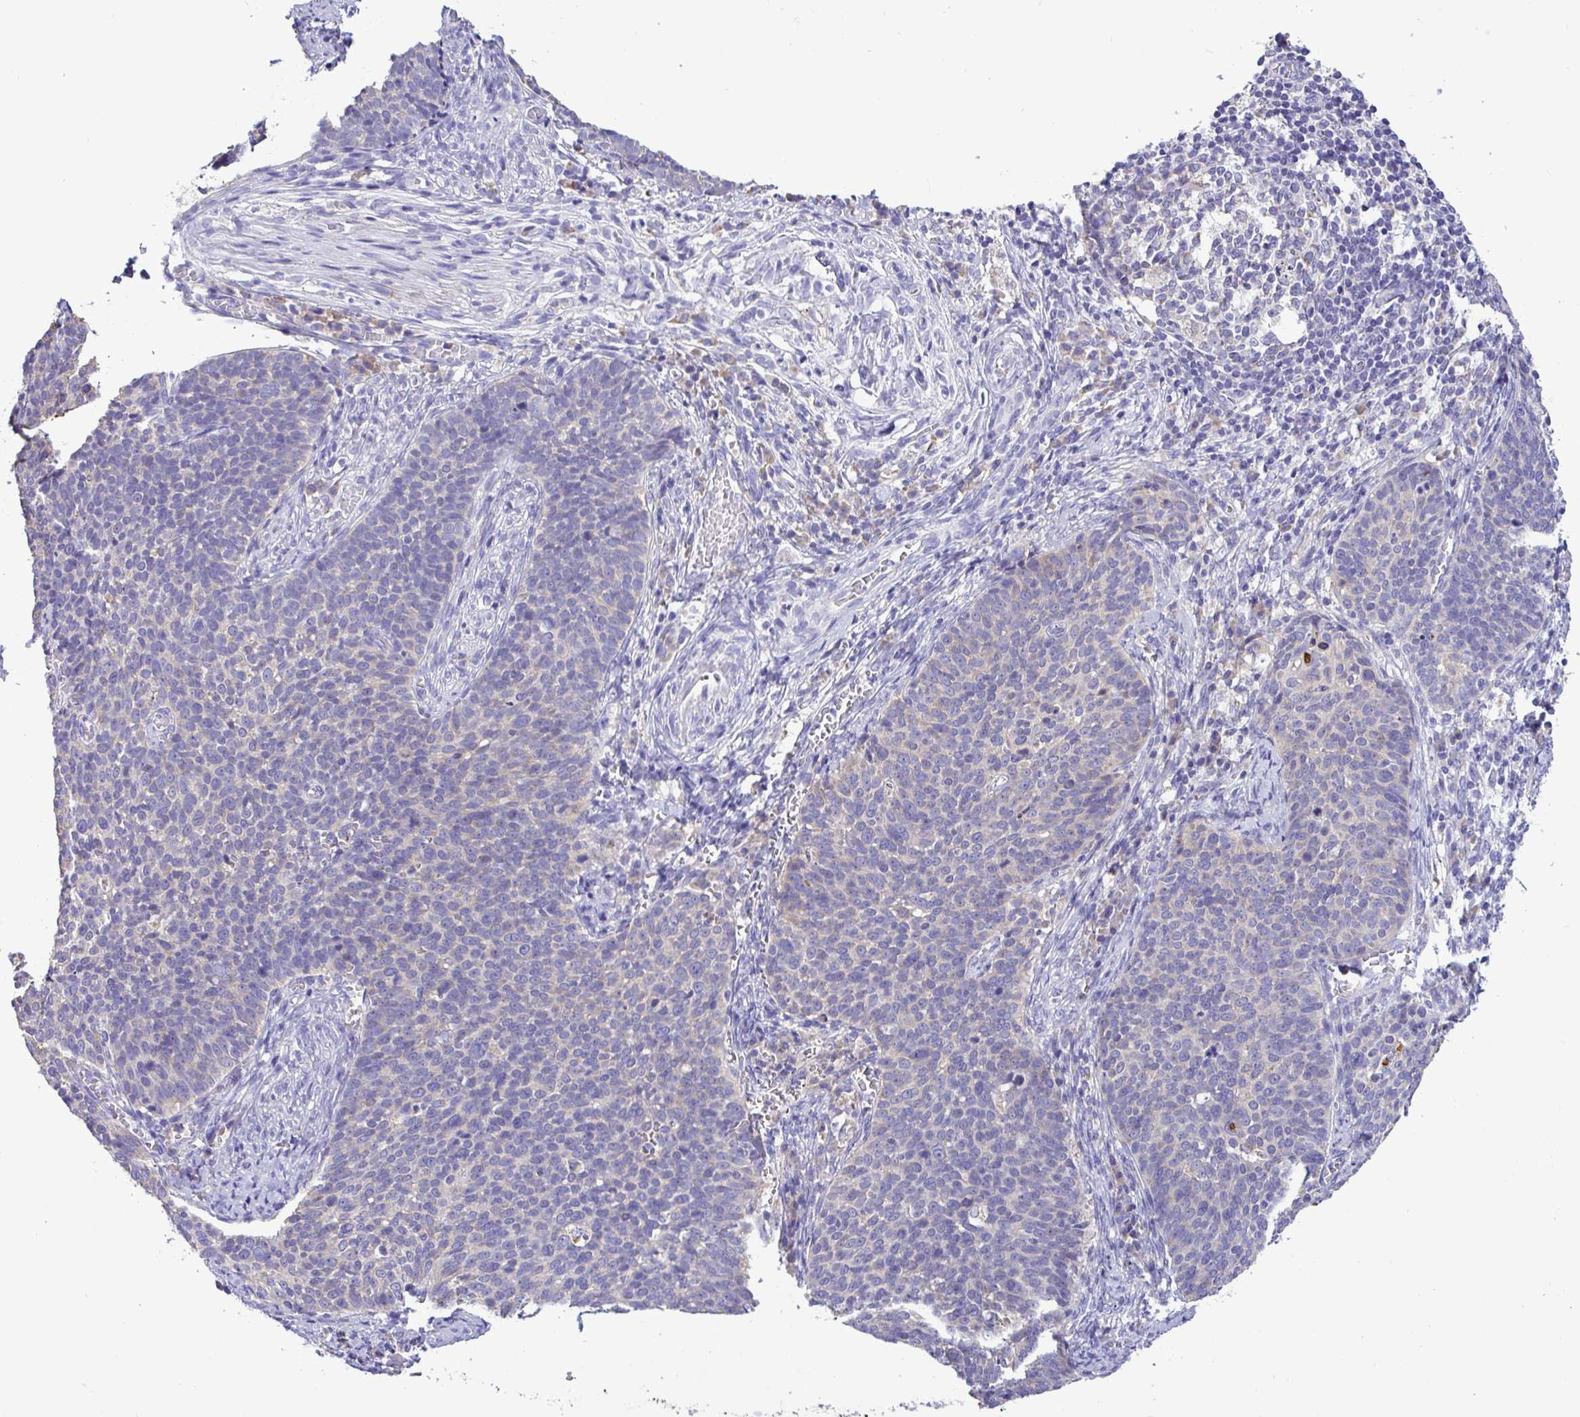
{"staining": {"intensity": "negative", "quantity": "none", "location": "none"}, "tissue": "cervical cancer", "cell_type": "Tumor cells", "image_type": "cancer", "snomed": [{"axis": "morphology", "description": "Normal tissue, NOS"}, {"axis": "morphology", "description": "Squamous cell carcinoma, NOS"}, {"axis": "topography", "description": "Cervix"}], "caption": "This is an immunohistochemistry (IHC) photomicrograph of cervical cancer. There is no staining in tumor cells.", "gene": "ST8SIA2", "patient": {"sex": "female", "age": 39}}